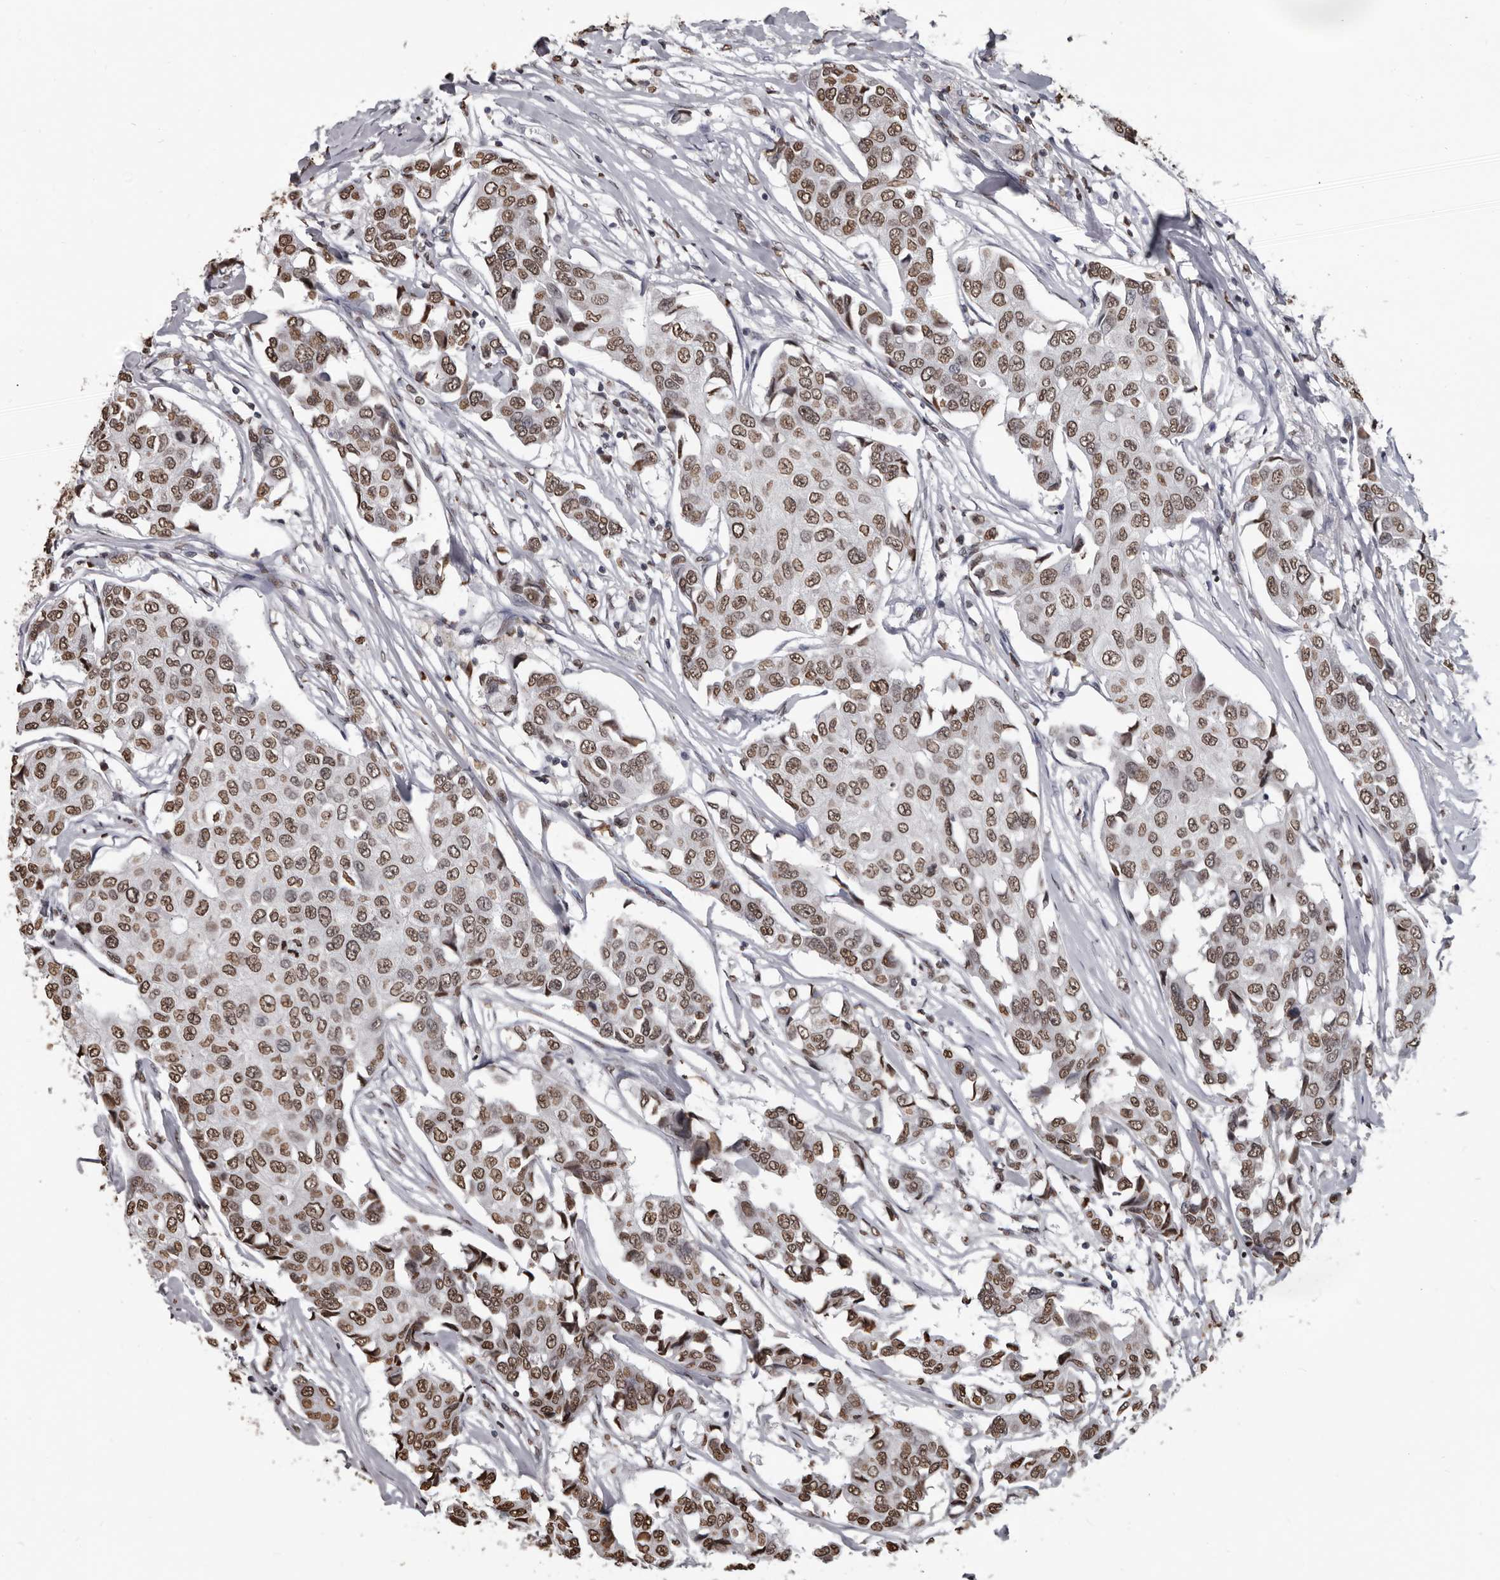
{"staining": {"intensity": "strong", "quantity": ">75%", "location": "cytoplasmic/membranous,nuclear"}, "tissue": "breast cancer", "cell_type": "Tumor cells", "image_type": "cancer", "snomed": [{"axis": "morphology", "description": "Duct carcinoma"}, {"axis": "topography", "description": "Breast"}], "caption": "High-magnification brightfield microscopy of breast cancer stained with DAB (3,3'-diaminobenzidine) (brown) and counterstained with hematoxylin (blue). tumor cells exhibit strong cytoplasmic/membranous and nuclear expression is identified in approximately>75% of cells.", "gene": "AHR", "patient": {"sex": "female", "age": 80}}